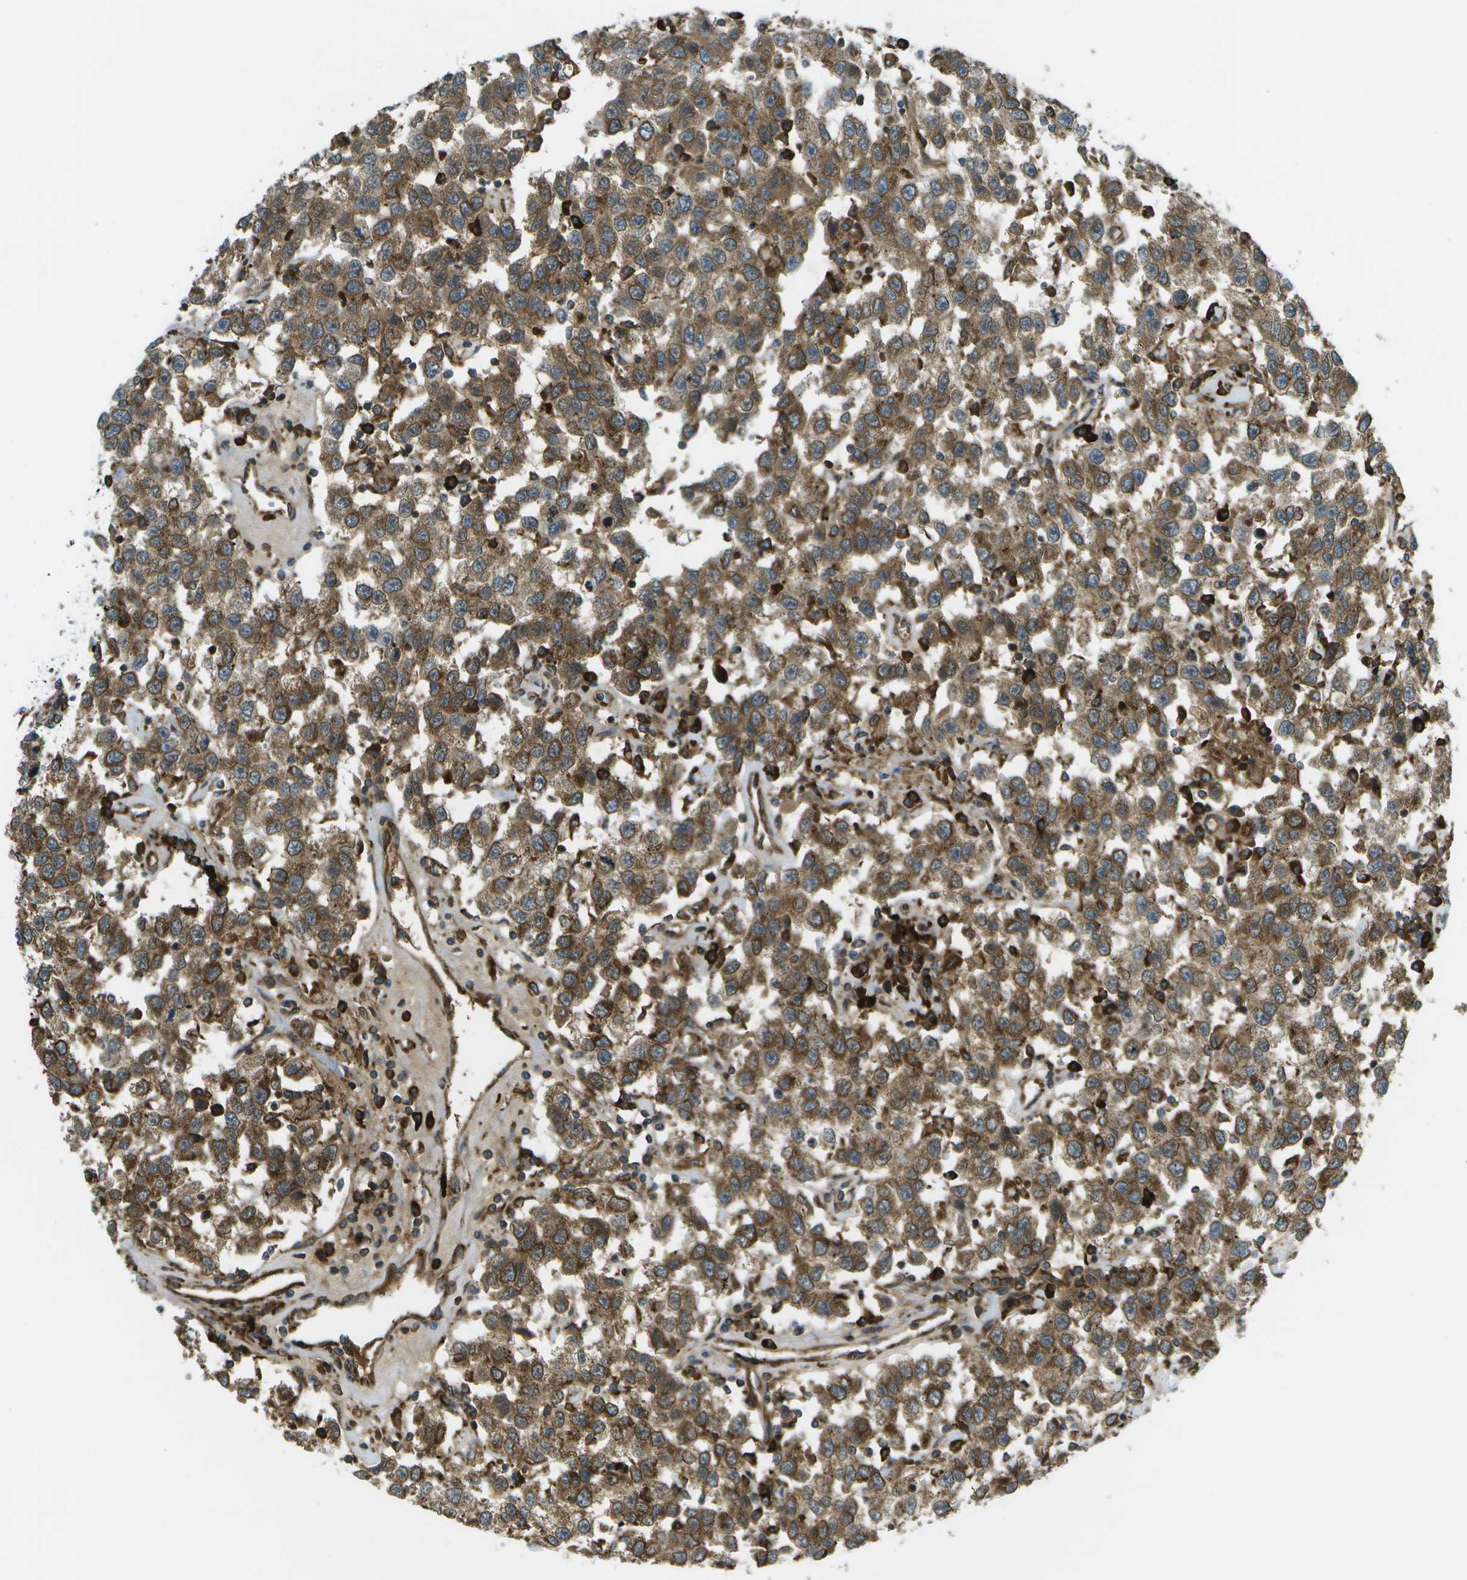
{"staining": {"intensity": "moderate", "quantity": ">75%", "location": "cytoplasmic/membranous"}, "tissue": "testis cancer", "cell_type": "Tumor cells", "image_type": "cancer", "snomed": [{"axis": "morphology", "description": "Seminoma, NOS"}, {"axis": "topography", "description": "Testis"}], "caption": "Approximately >75% of tumor cells in human testis seminoma reveal moderate cytoplasmic/membranous protein staining as visualized by brown immunohistochemical staining.", "gene": "USP30", "patient": {"sex": "male", "age": 41}}